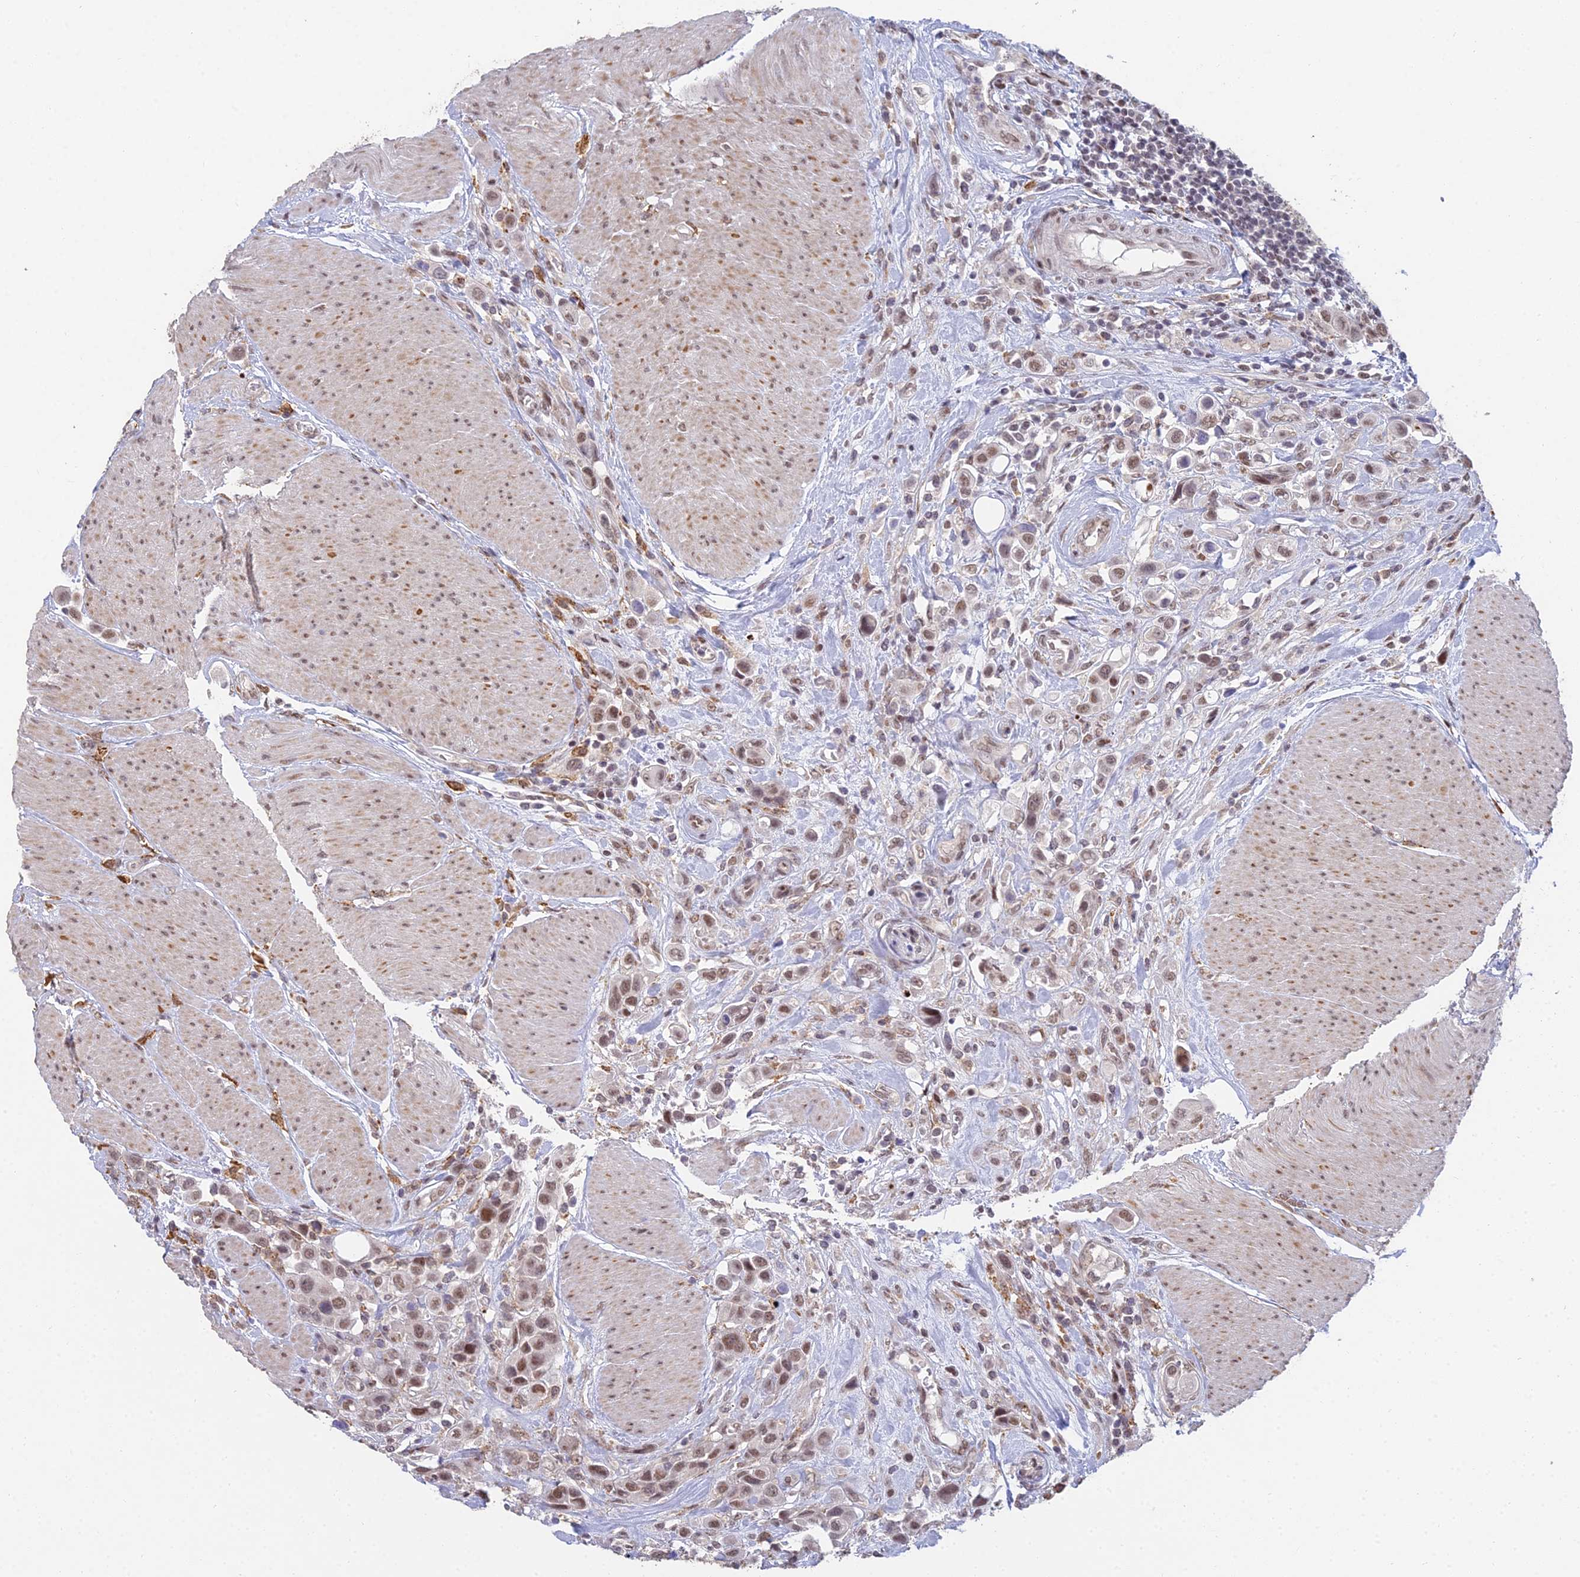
{"staining": {"intensity": "moderate", "quantity": ">75%", "location": "nuclear"}, "tissue": "urothelial cancer", "cell_type": "Tumor cells", "image_type": "cancer", "snomed": [{"axis": "morphology", "description": "Urothelial carcinoma, High grade"}, {"axis": "topography", "description": "Urinary bladder"}], "caption": "Urothelial cancer stained with a protein marker shows moderate staining in tumor cells.", "gene": "ABHD17A", "patient": {"sex": "male", "age": 50}}